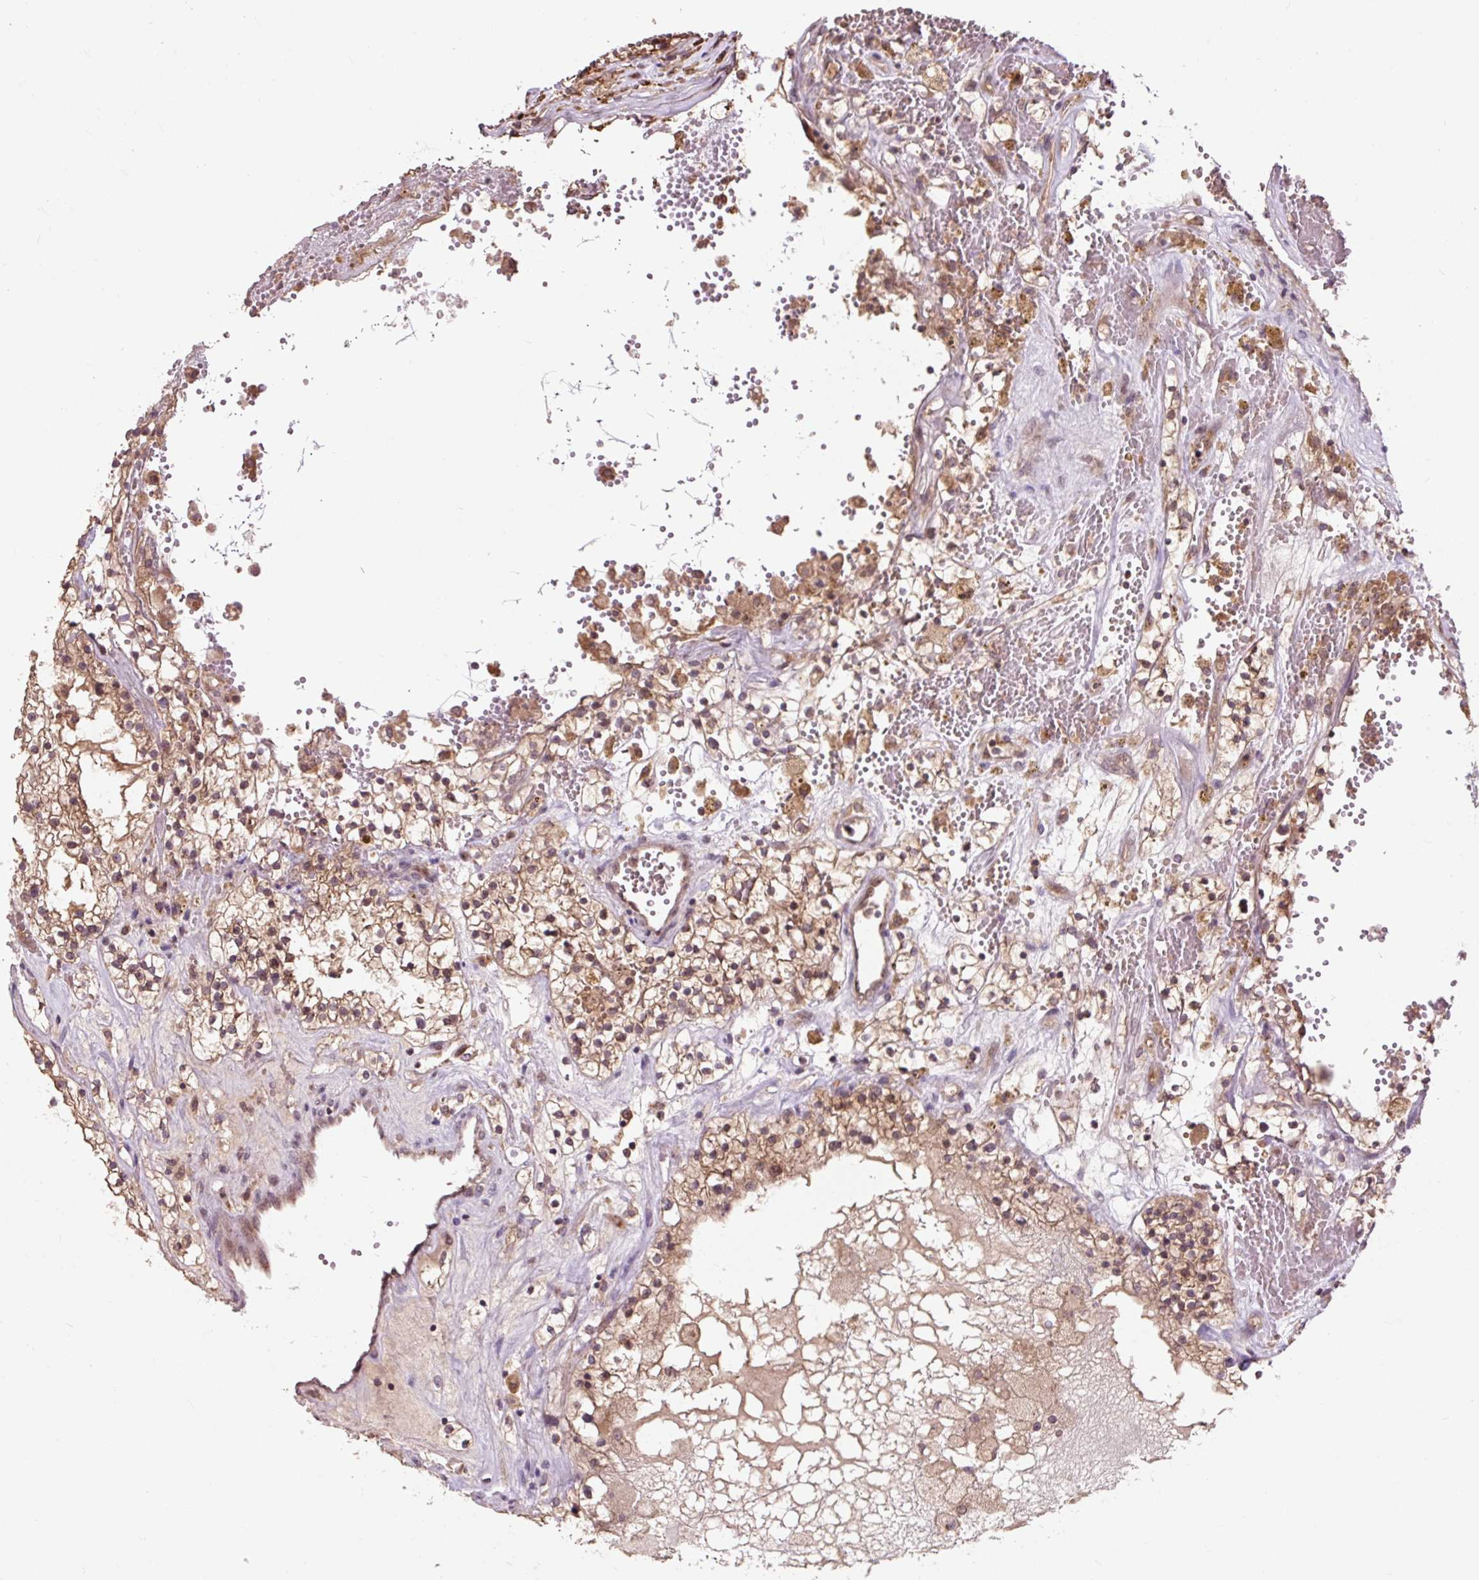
{"staining": {"intensity": "moderate", "quantity": "25%-75%", "location": "cytoplasmic/membranous"}, "tissue": "renal cancer", "cell_type": "Tumor cells", "image_type": "cancer", "snomed": [{"axis": "morphology", "description": "Normal tissue, NOS"}, {"axis": "morphology", "description": "Adenocarcinoma, NOS"}, {"axis": "topography", "description": "Kidney"}], "caption": "Moderate cytoplasmic/membranous positivity for a protein is present in approximately 25%-75% of tumor cells of renal cancer (adenocarcinoma) using immunohistochemistry (IHC).", "gene": "MMS19", "patient": {"sex": "male", "age": 68}}